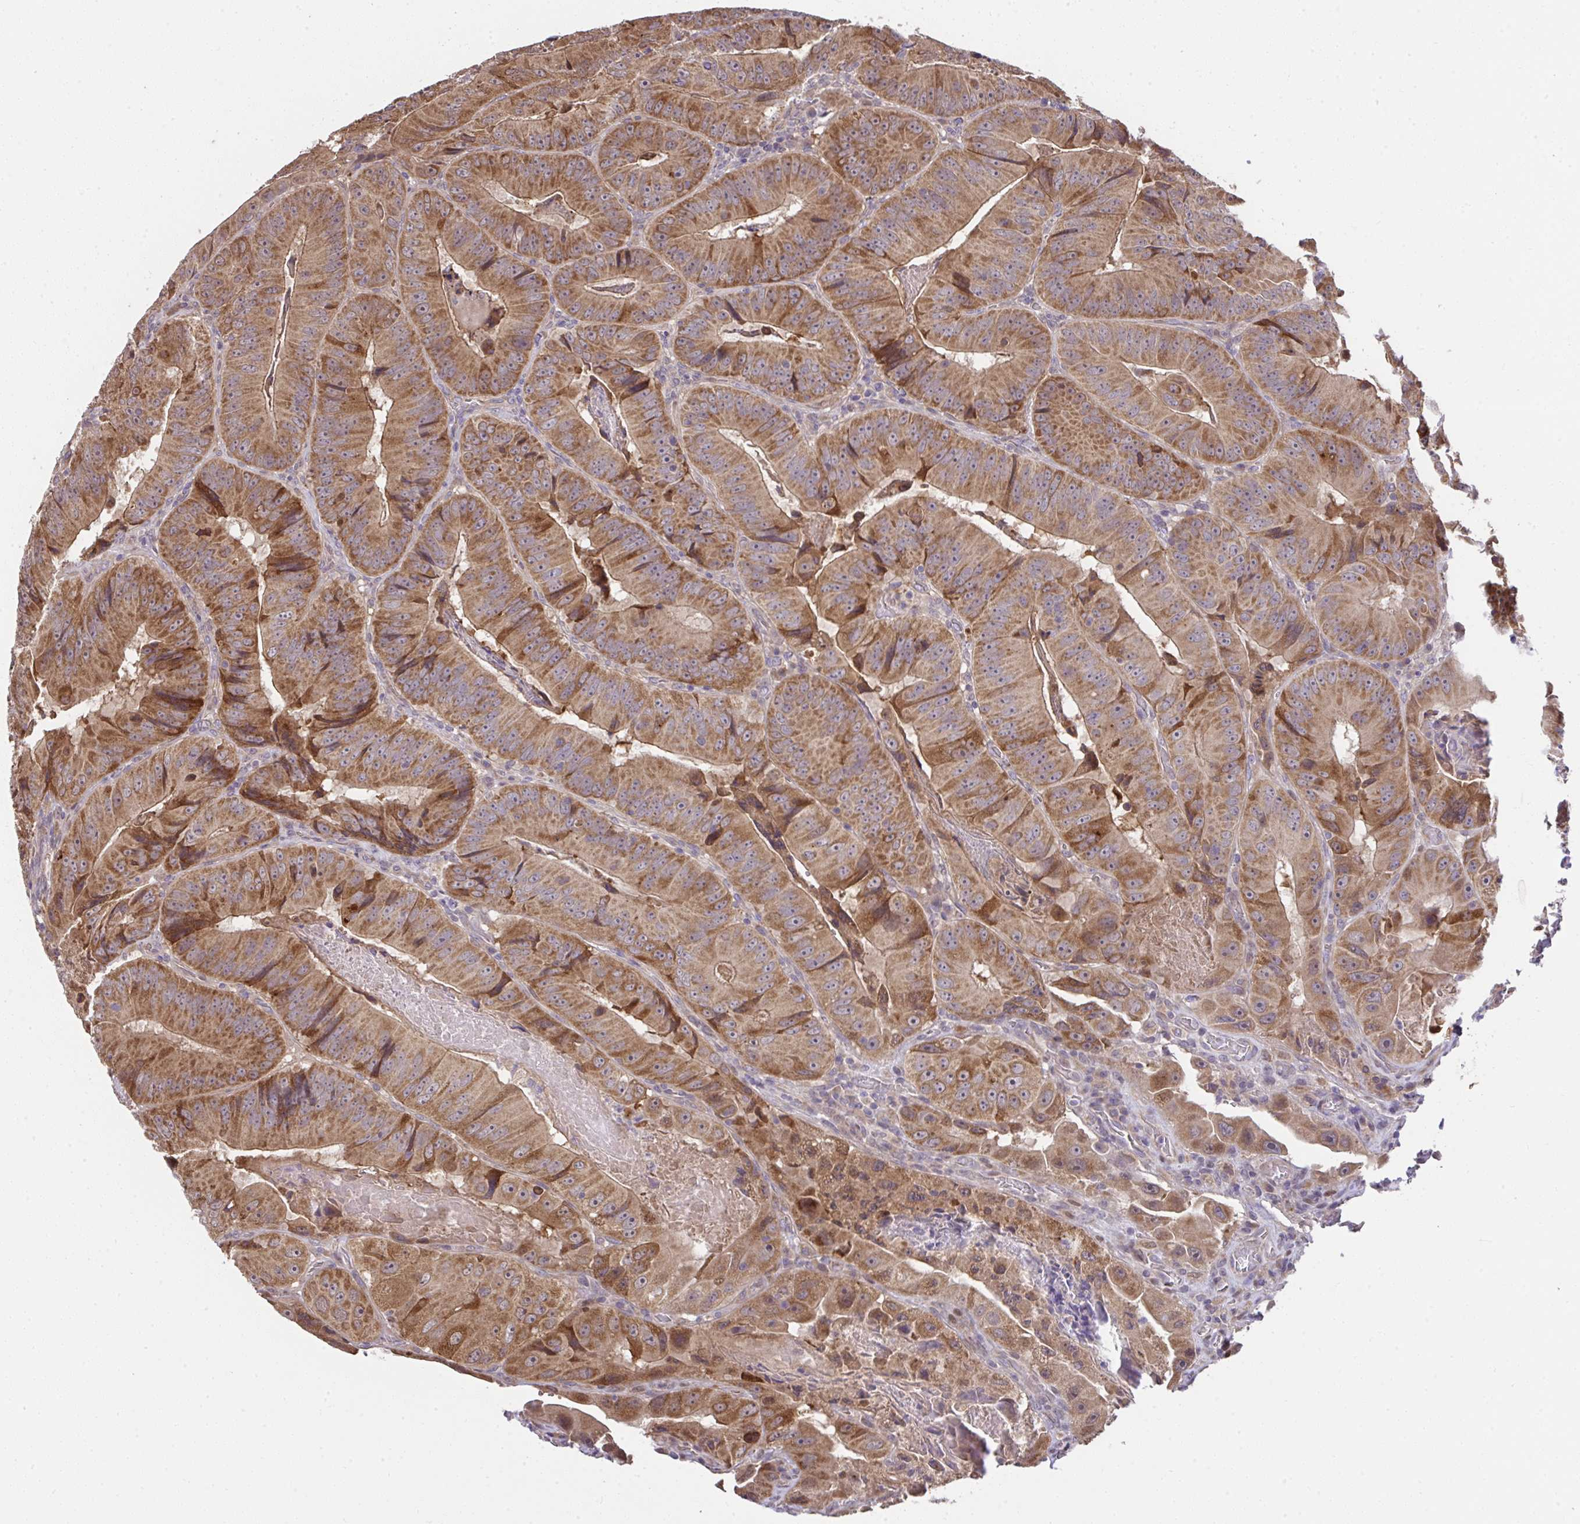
{"staining": {"intensity": "moderate", "quantity": ">75%", "location": "cytoplasmic/membranous"}, "tissue": "colorectal cancer", "cell_type": "Tumor cells", "image_type": "cancer", "snomed": [{"axis": "morphology", "description": "Adenocarcinoma, NOS"}, {"axis": "topography", "description": "Colon"}], "caption": "Approximately >75% of tumor cells in adenocarcinoma (colorectal) demonstrate moderate cytoplasmic/membranous protein staining as visualized by brown immunohistochemical staining.", "gene": "RDH14", "patient": {"sex": "female", "age": 86}}